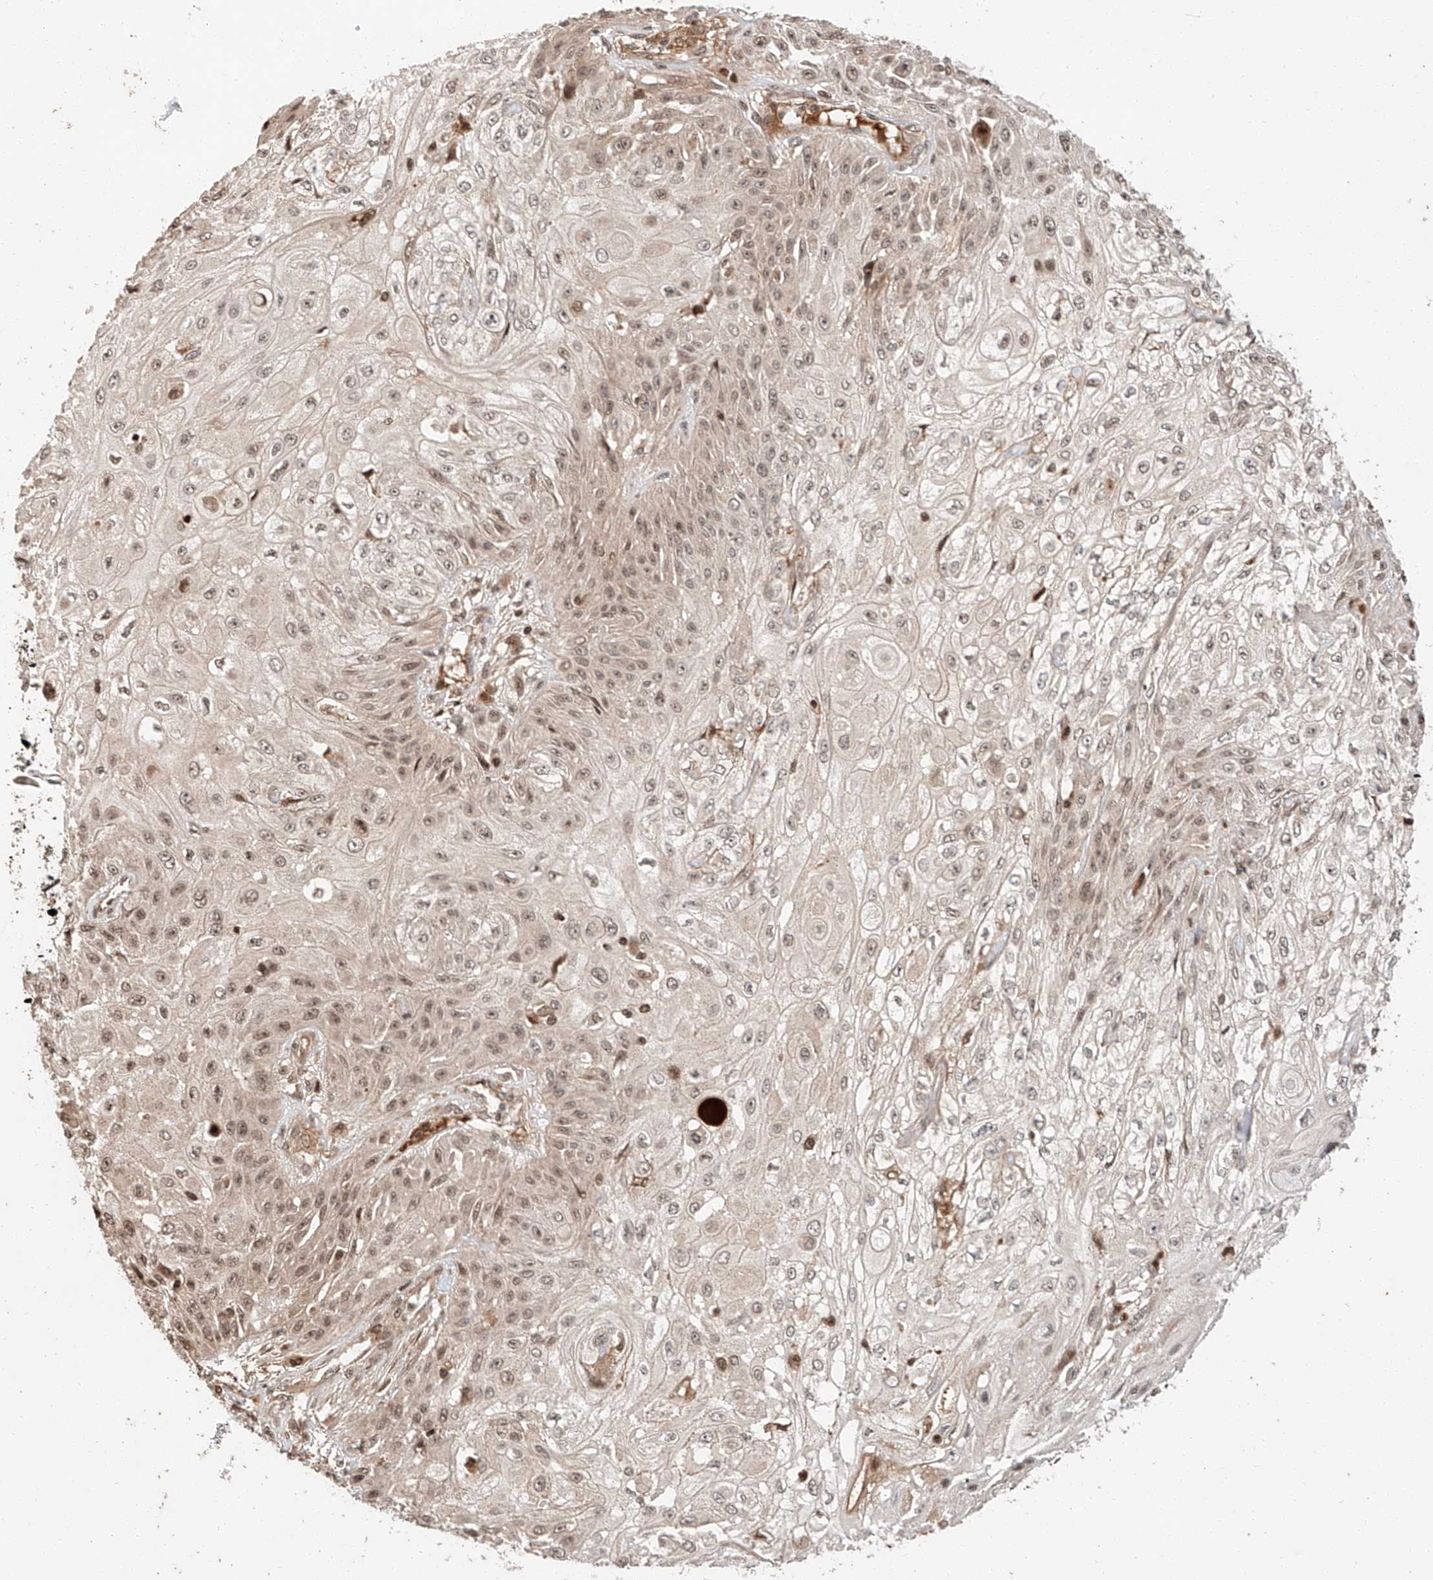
{"staining": {"intensity": "weak", "quantity": ">75%", "location": "nuclear"}, "tissue": "skin cancer", "cell_type": "Tumor cells", "image_type": "cancer", "snomed": [{"axis": "morphology", "description": "Squamous cell carcinoma, NOS"}, {"axis": "morphology", "description": "Squamous cell carcinoma, metastatic, NOS"}, {"axis": "topography", "description": "Skin"}, {"axis": "topography", "description": "Lymph node"}], "caption": "IHC (DAB (3,3'-diaminobenzidine)) staining of human skin squamous cell carcinoma displays weak nuclear protein staining in approximately >75% of tumor cells.", "gene": "ARHGAP33", "patient": {"sex": "male", "age": 75}}